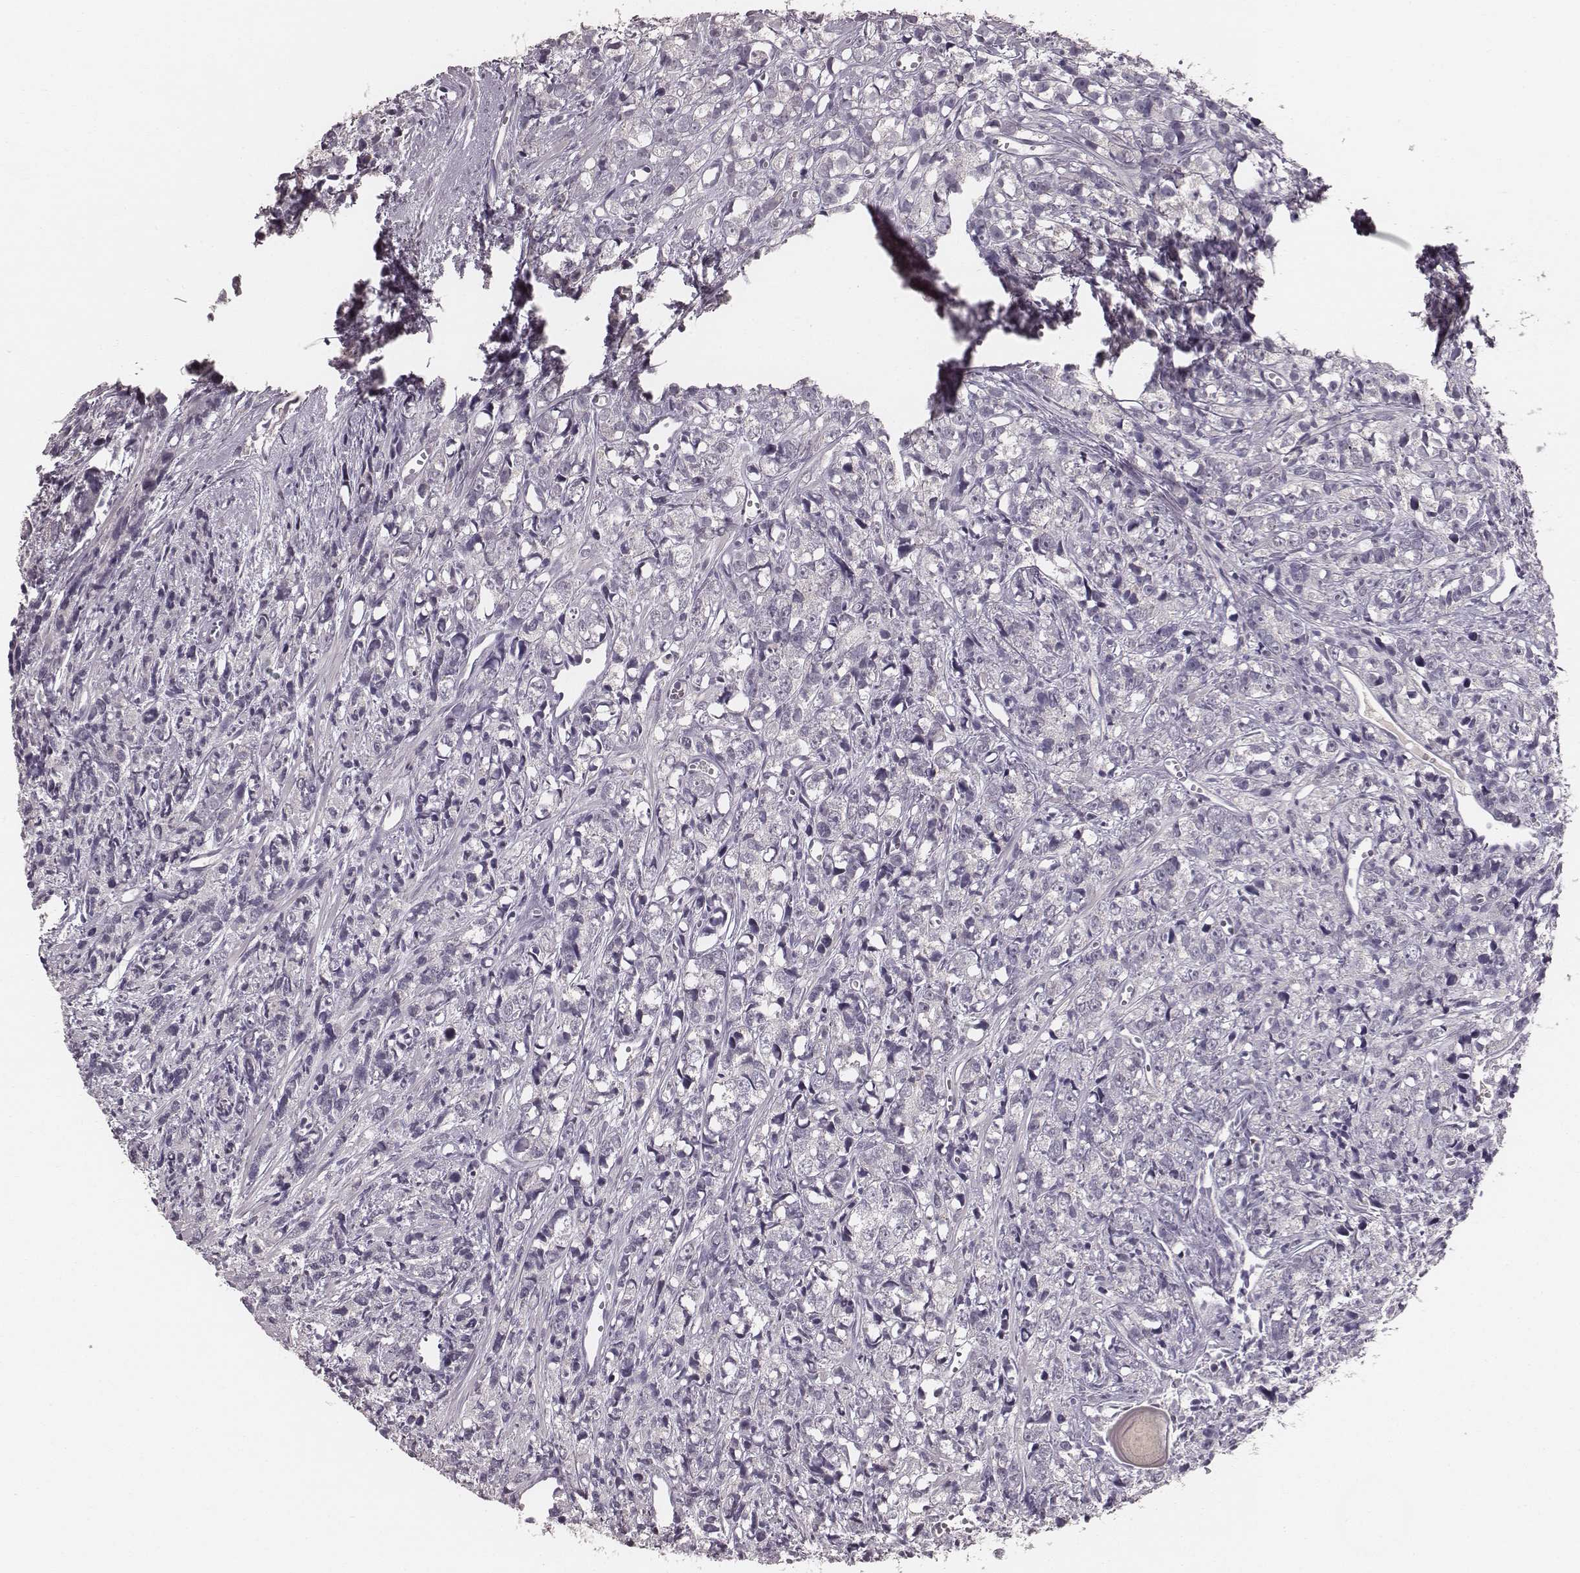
{"staining": {"intensity": "negative", "quantity": "none", "location": "none"}, "tissue": "prostate cancer", "cell_type": "Tumor cells", "image_type": "cancer", "snomed": [{"axis": "morphology", "description": "Adenocarcinoma, High grade"}, {"axis": "topography", "description": "Prostate"}], "caption": "A high-resolution image shows IHC staining of prostate high-grade adenocarcinoma, which exhibits no significant expression in tumor cells.", "gene": "LY6K", "patient": {"sex": "male", "age": 77}}